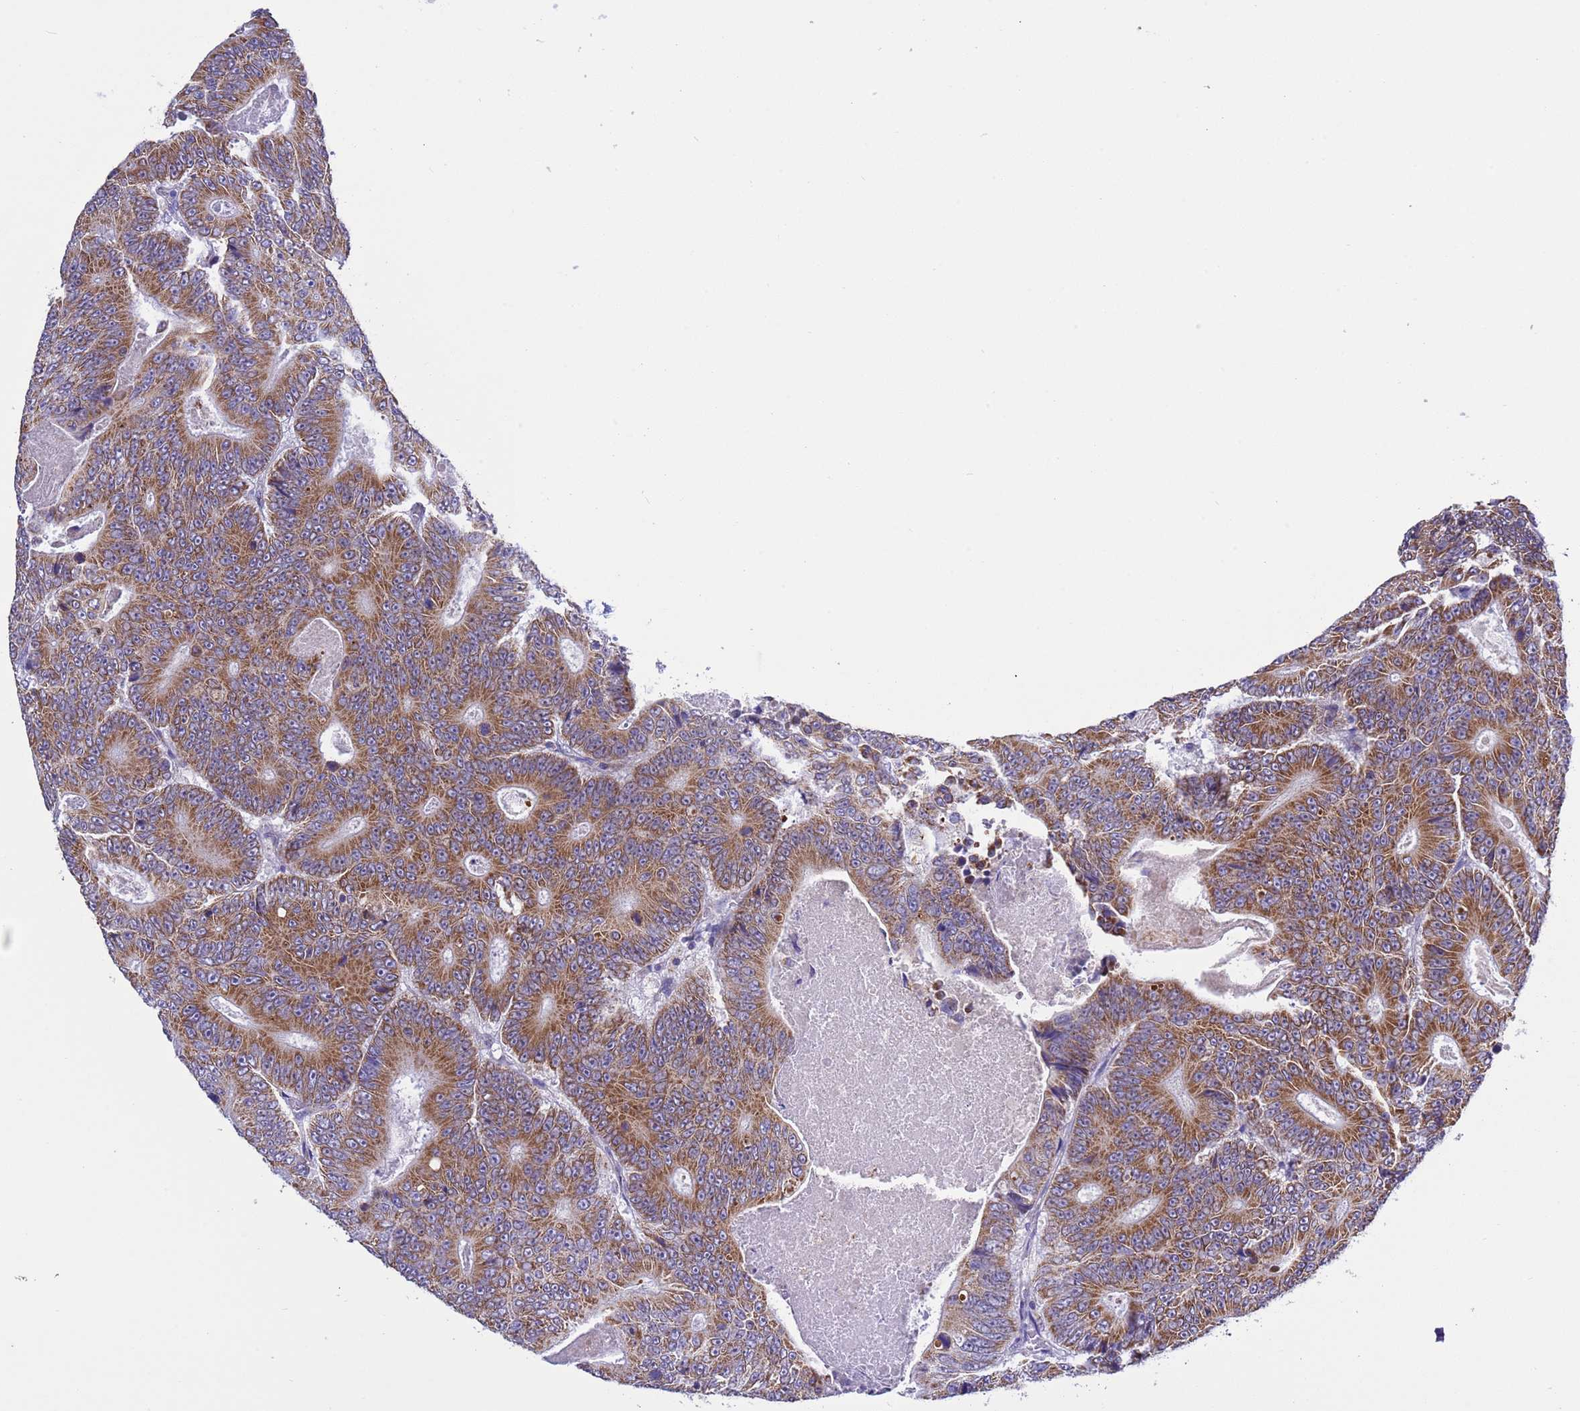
{"staining": {"intensity": "moderate", "quantity": ">75%", "location": "cytoplasmic/membranous"}, "tissue": "colorectal cancer", "cell_type": "Tumor cells", "image_type": "cancer", "snomed": [{"axis": "morphology", "description": "Adenocarcinoma, NOS"}, {"axis": "topography", "description": "Colon"}], "caption": "Immunohistochemistry (DAB) staining of human colorectal adenocarcinoma demonstrates moderate cytoplasmic/membranous protein positivity in approximately >75% of tumor cells.", "gene": "CCDC191", "patient": {"sex": "male", "age": 83}}